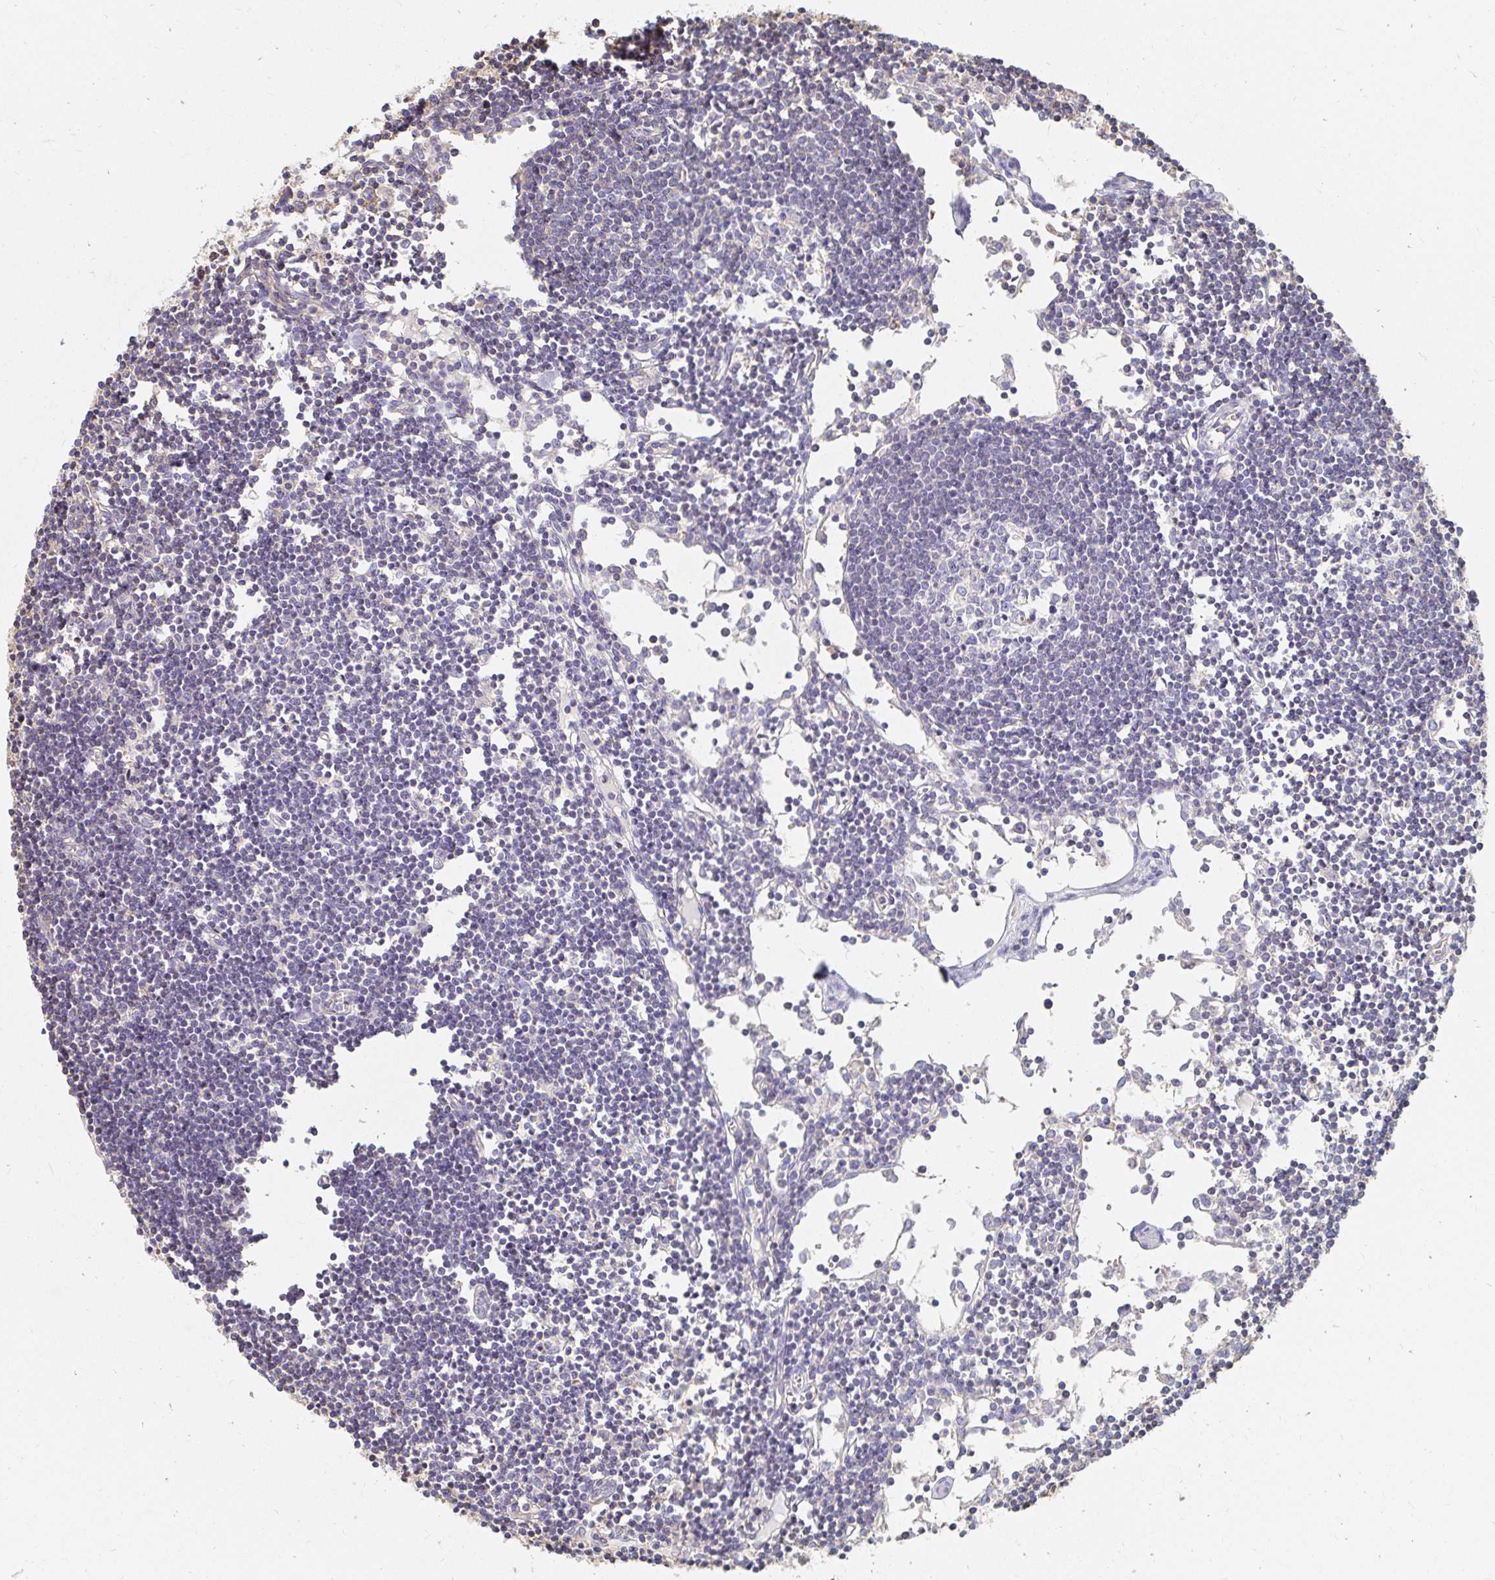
{"staining": {"intensity": "negative", "quantity": "none", "location": "none"}, "tissue": "lymph node", "cell_type": "Germinal center cells", "image_type": "normal", "snomed": [{"axis": "morphology", "description": "Normal tissue, NOS"}, {"axis": "topography", "description": "Lymph node"}], "caption": "Protein analysis of benign lymph node demonstrates no significant staining in germinal center cells. The staining was performed using DAB (3,3'-diaminobenzidine) to visualize the protein expression in brown, while the nuclei were stained in blue with hematoxylin (Magnification: 20x).", "gene": "TSPAN19", "patient": {"sex": "female", "age": 65}}